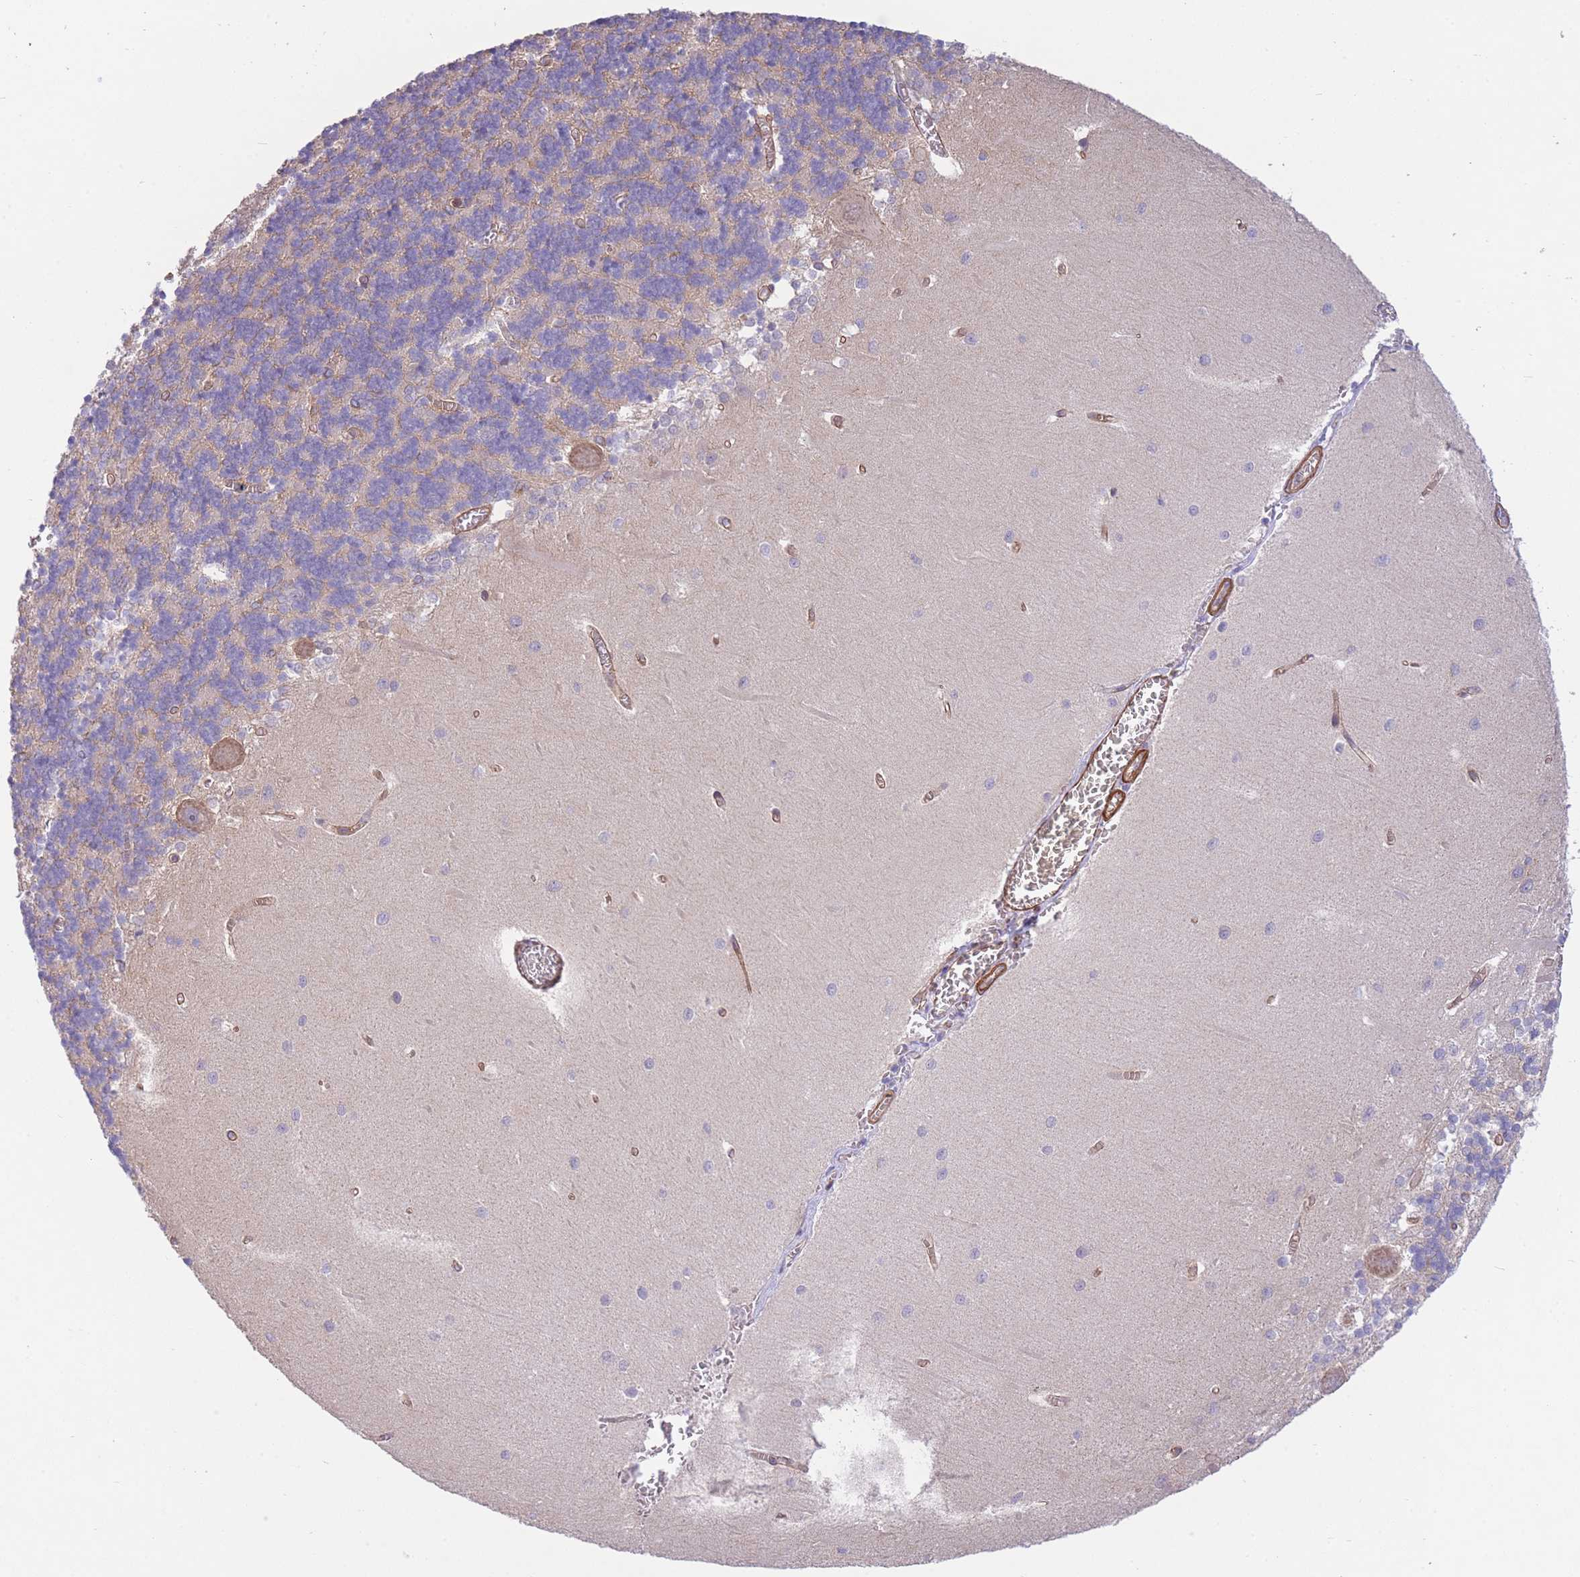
{"staining": {"intensity": "weak", "quantity": "25%-75%", "location": "cytoplasmic/membranous"}, "tissue": "cerebellum", "cell_type": "Cells in granular layer", "image_type": "normal", "snomed": [{"axis": "morphology", "description": "Normal tissue, NOS"}, {"axis": "topography", "description": "Cerebellum"}], "caption": "Protein staining exhibits weak cytoplasmic/membranous positivity in about 25%-75% of cells in granular layer in unremarkable cerebellum. (DAB IHC with brightfield microscopy, high magnification).", "gene": "CDC25B", "patient": {"sex": "male", "age": 37}}